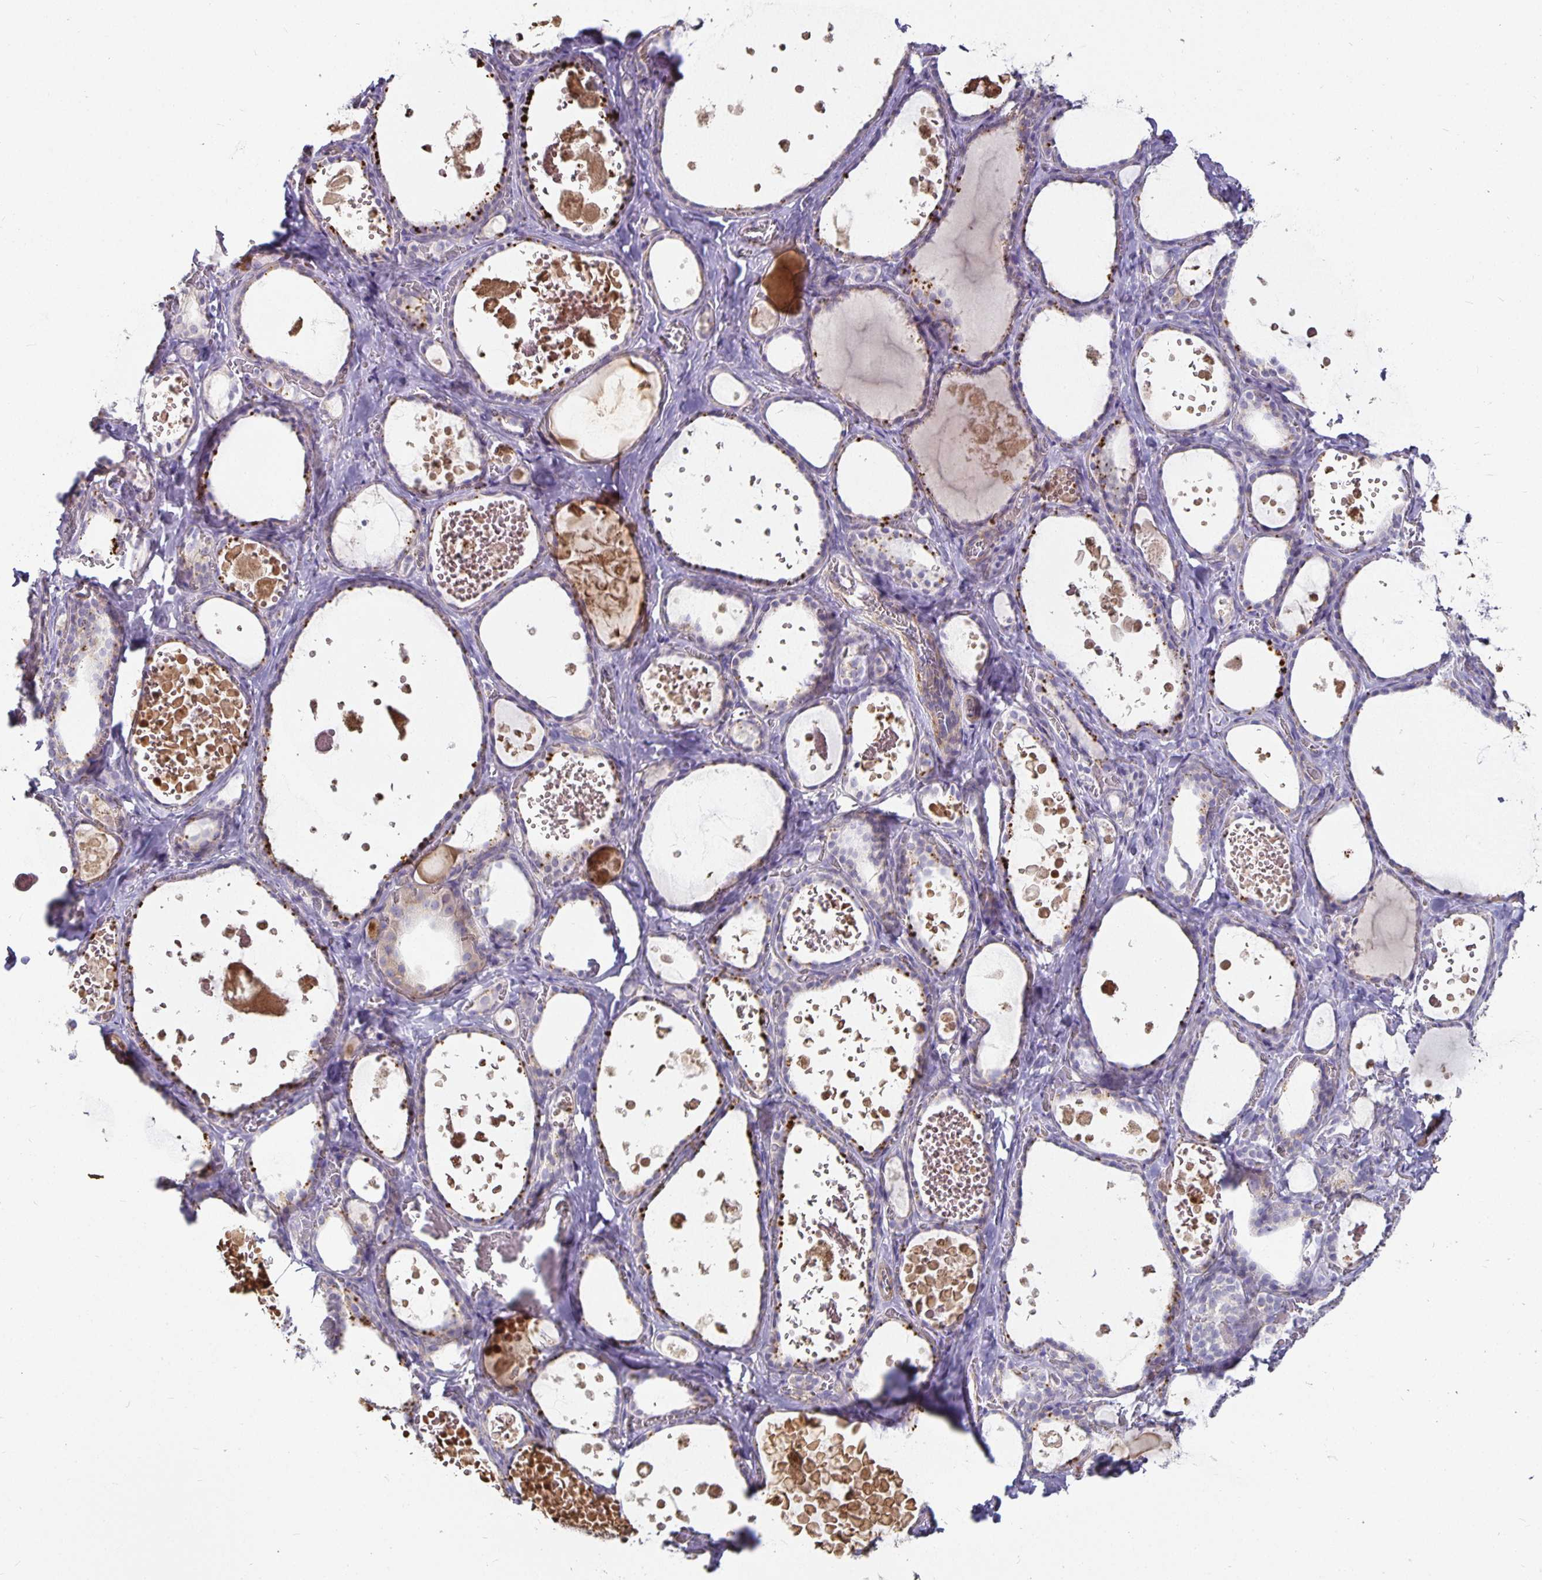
{"staining": {"intensity": "weak", "quantity": "<25%", "location": "cytoplasmic/membranous"}, "tissue": "thyroid gland", "cell_type": "Glandular cells", "image_type": "normal", "snomed": [{"axis": "morphology", "description": "Normal tissue, NOS"}, {"axis": "topography", "description": "Thyroid gland"}], "caption": "This is a histopathology image of immunohistochemistry (IHC) staining of unremarkable thyroid gland, which shows no expression in glandular cells. Nuclei are stained in blue.", "gene": "CA12", "patient": {"sex": "female", "age": 56}}